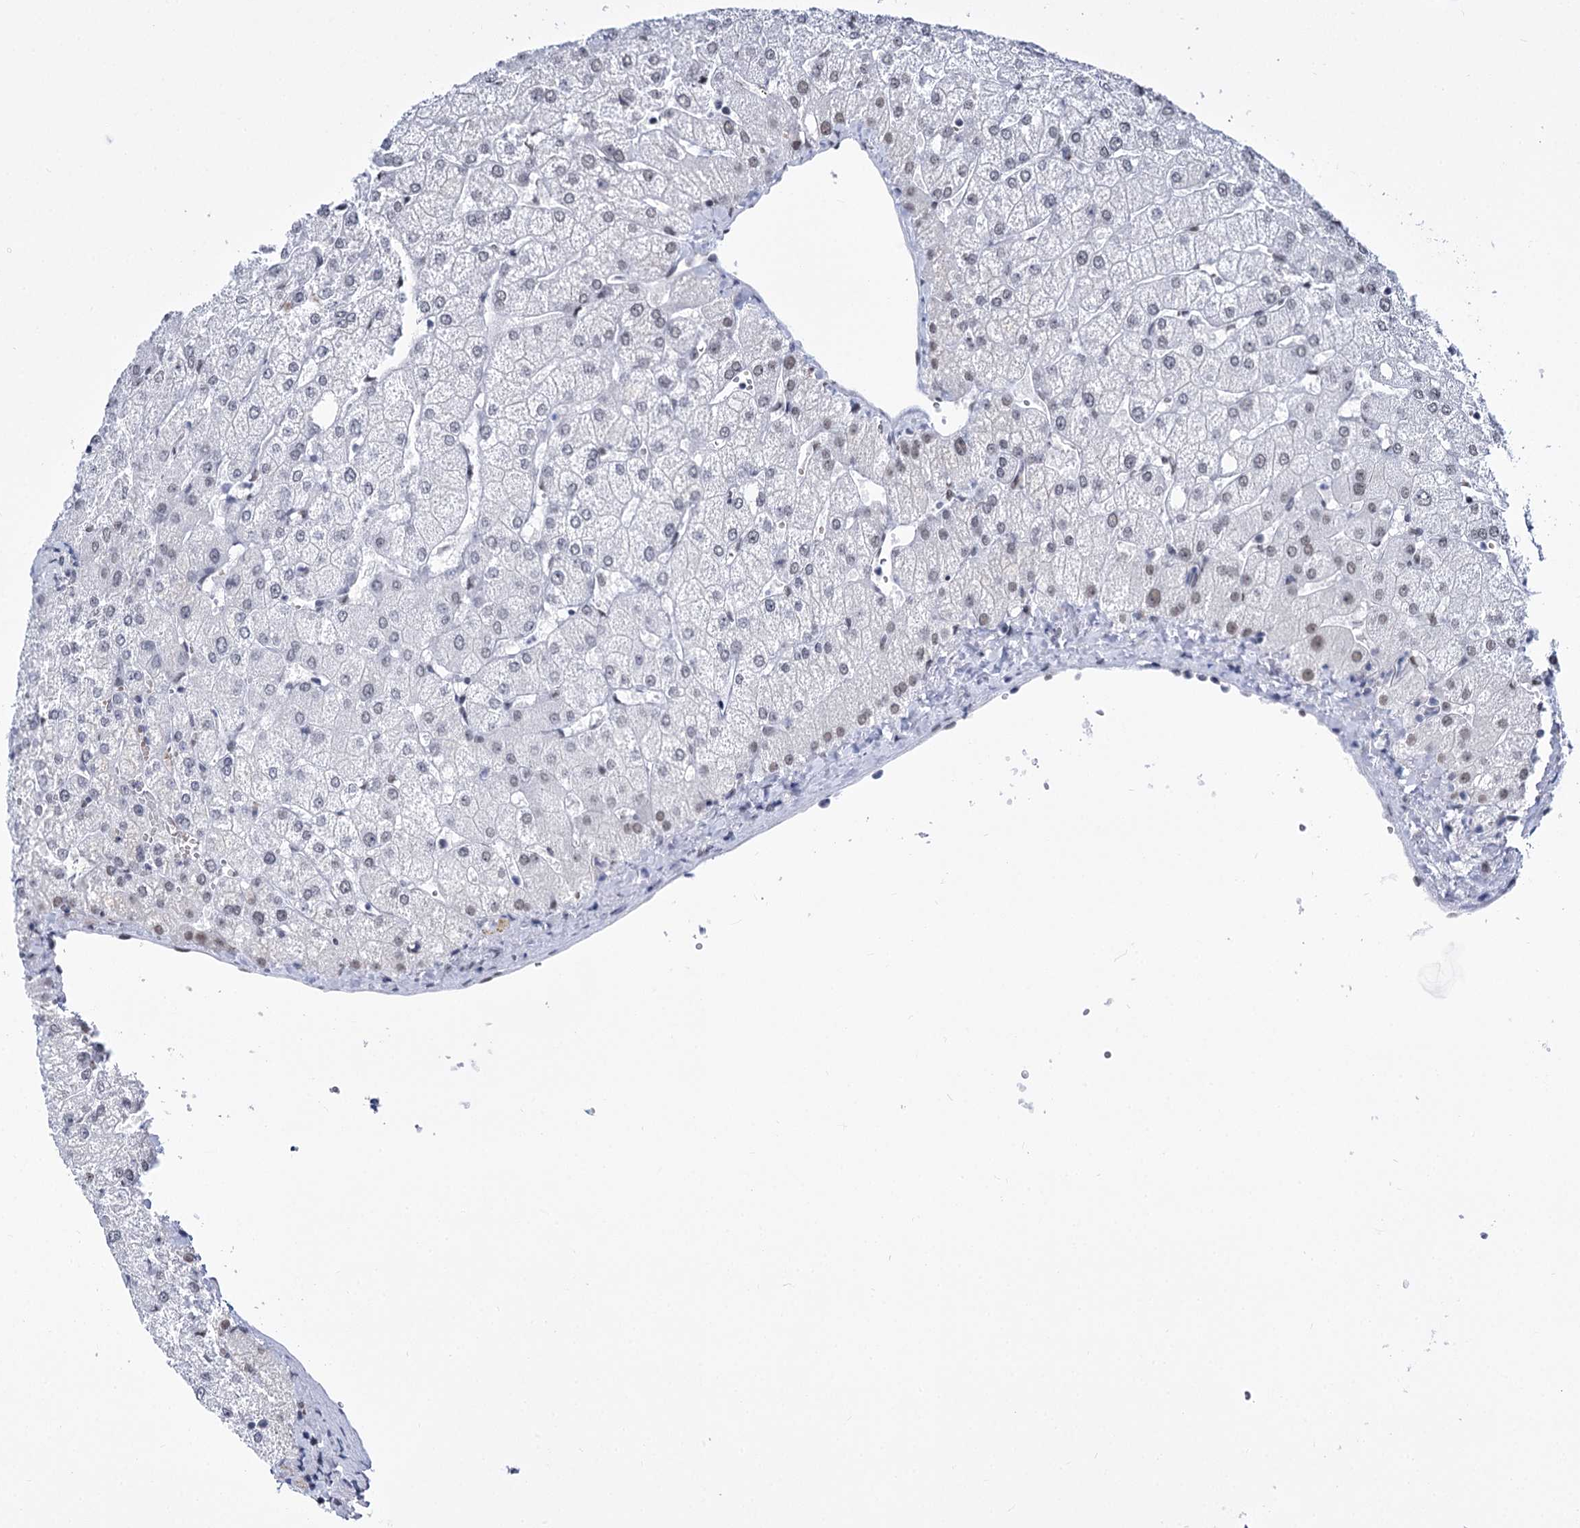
{"staining": {"intensity": "negative", "quantity": "none", "location": "none"}, "tissue": "liver", "cell_type": "Cholangiocytes", "image_type": "normal", "snomed": [{"axis": "morphology", "description": "Normal tissue, NOS"}, {"axis": "topography", "description": "Liver"}], "caption": "Immunohistochemistry micrograph of unremarkable liver: human liver stained with DAB displays no significant protein expression in cholangiocytes. (Immunohistochemistry, brightfield microscopy, high magnification).", "gene": "POU4F3", "patient": {"sex": "female", "age": 54}}